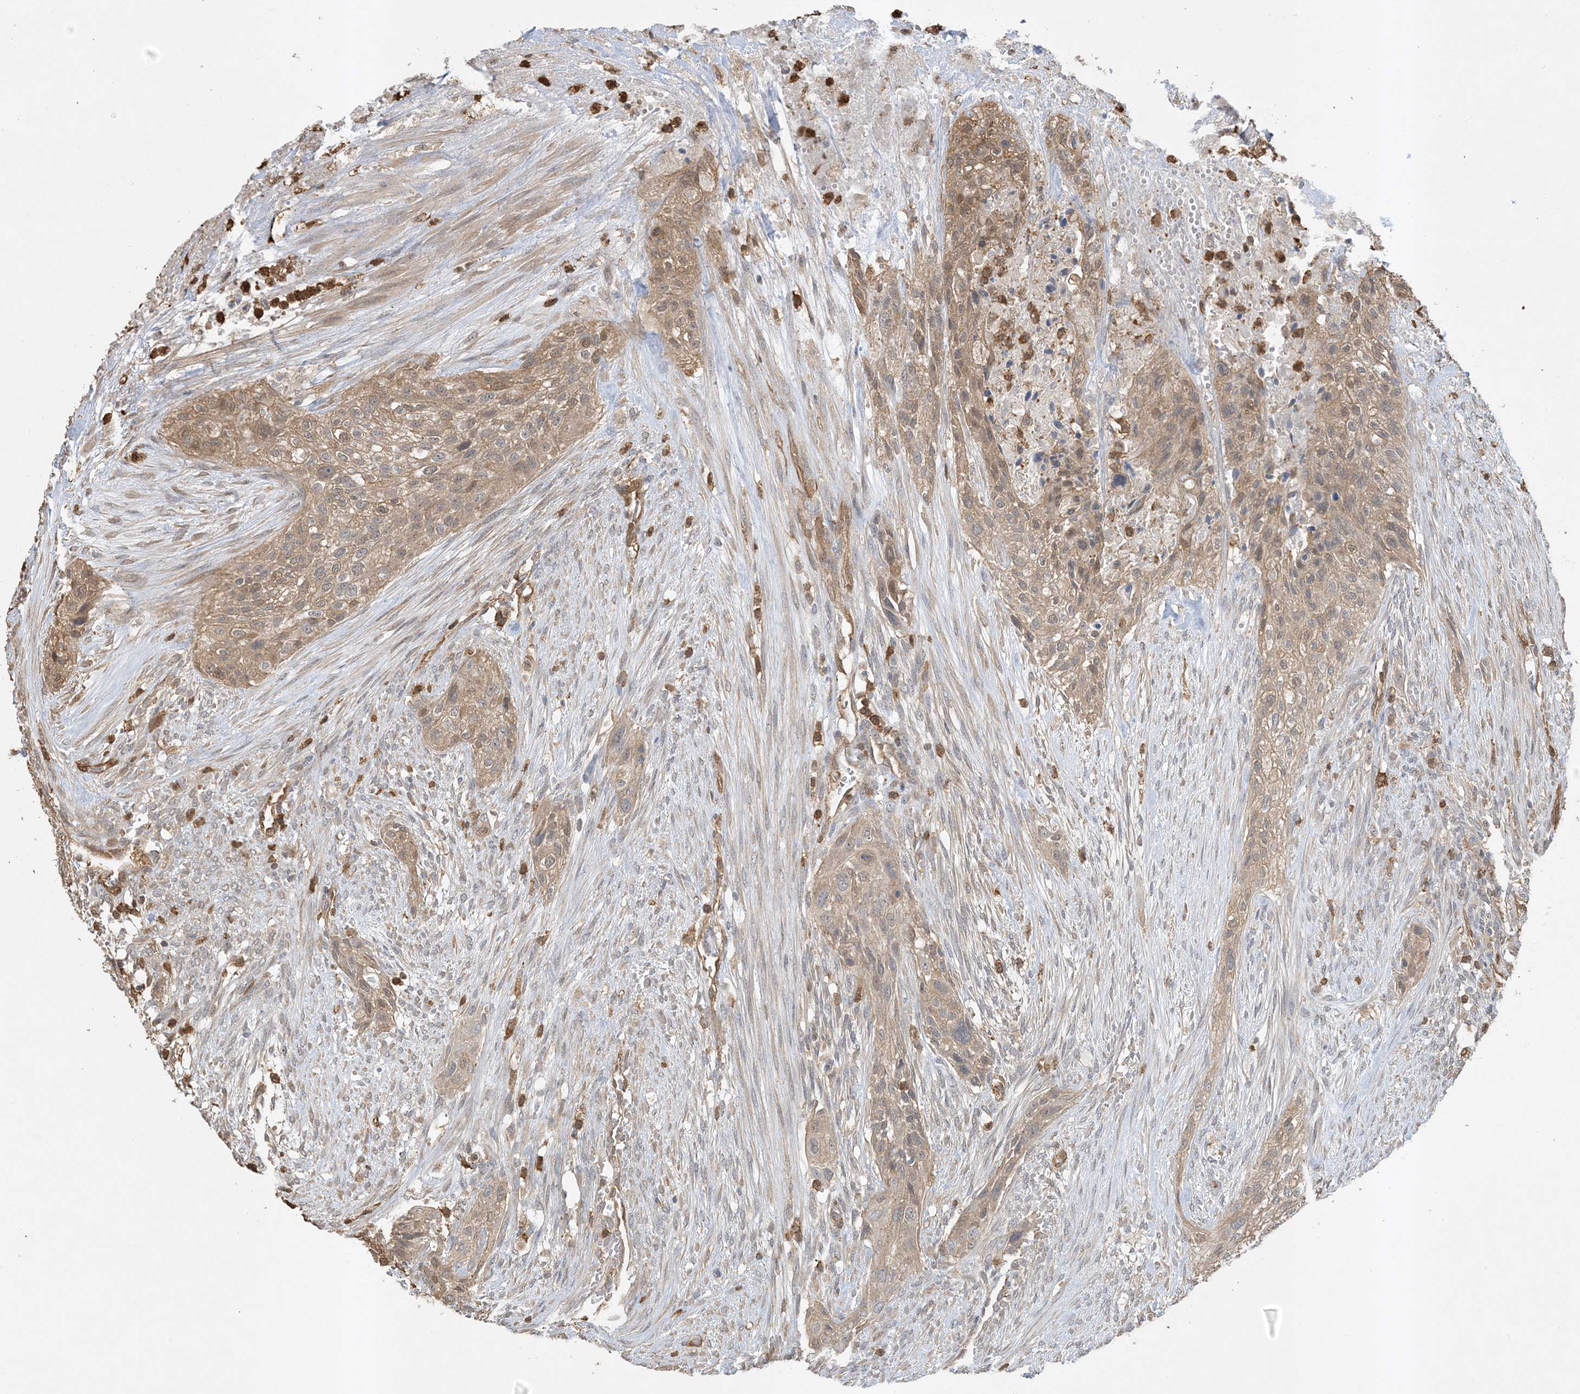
{"staining": {"intensity": "weak", "quantity": ">75%", "location": "cytoplasmic/membranous"}, "tissue": "urothelial cancer", "cell_type": "Tumor cells", "image_type": "cancer", "snomed": [{"axis": "morphology", "description": "Urothelial carcinoma, High grade"}, {"axis": "topography", "description": "Urinary bladder"}], "caption": "A high-resolution image shows immunohistochemistry (IHC) staining of urothelial cancer, which shows weak cytoplasmic/membranous expression in approximately >75% of tumor cells. The protein of interest is shown in brown color, while the nuclei are stained blue.", "gene": "TMSB4X", "patient": {"sex": "male", "age": 35}}